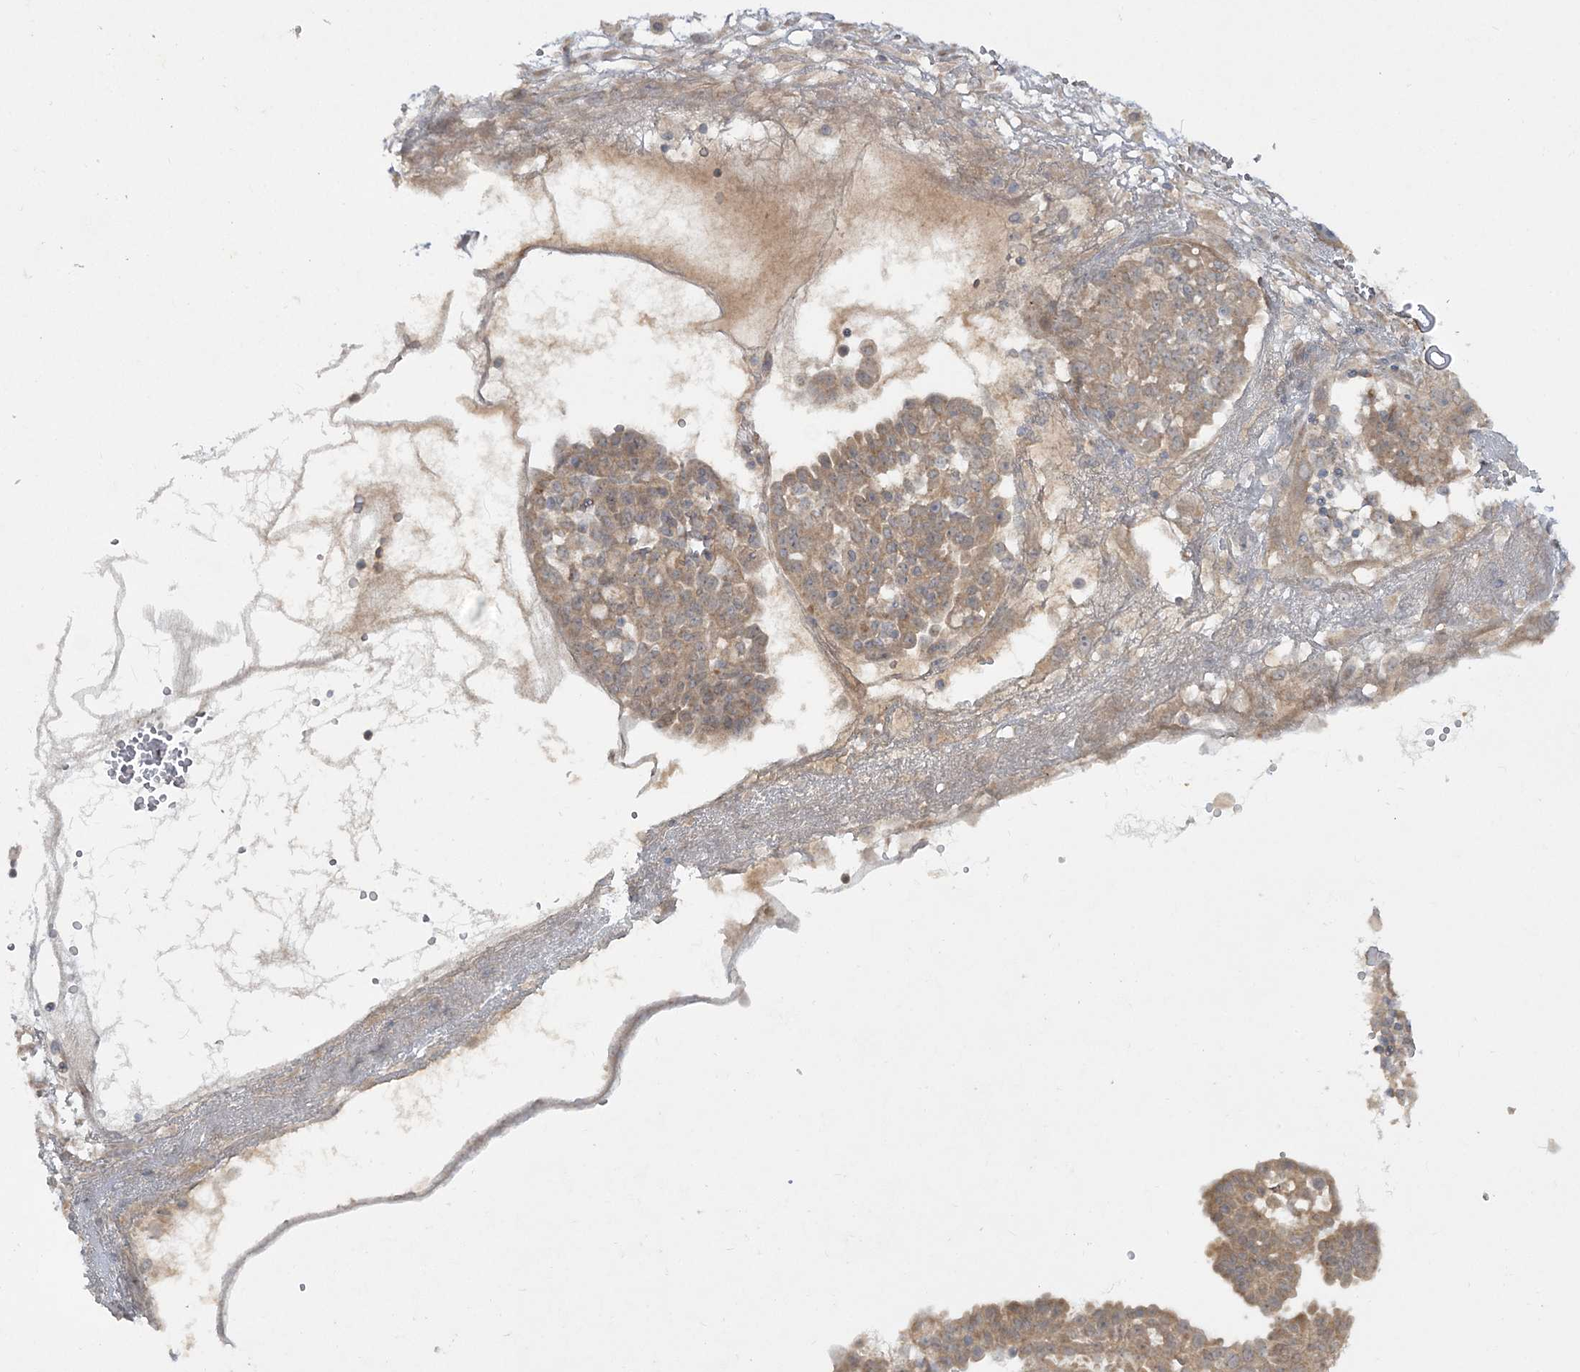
{"staining": {"intensity": "moderate", "quantity": ">75%", "location": "cytoplasmic/membranous"}, "tissue": "ovarian cancer", "cell_type": "Tumor cells", "image_type": "cancer", "snomed": [{"axis": "morphology", "description": "Cystadenocarcinoma, serous, NOS"}, {"axis": "topography", "description": "Soft tissue"}, {"axis": "topography", "description": "Ovary"}], "caption": "A brown stain labels moderate cytoplasmic/membranous positivity of a protein in human serous cystadenocarcinoma (ovarian) tumor cells.", "gene": "MOCS2", "patient": {"sex": "female", "age": 57}}